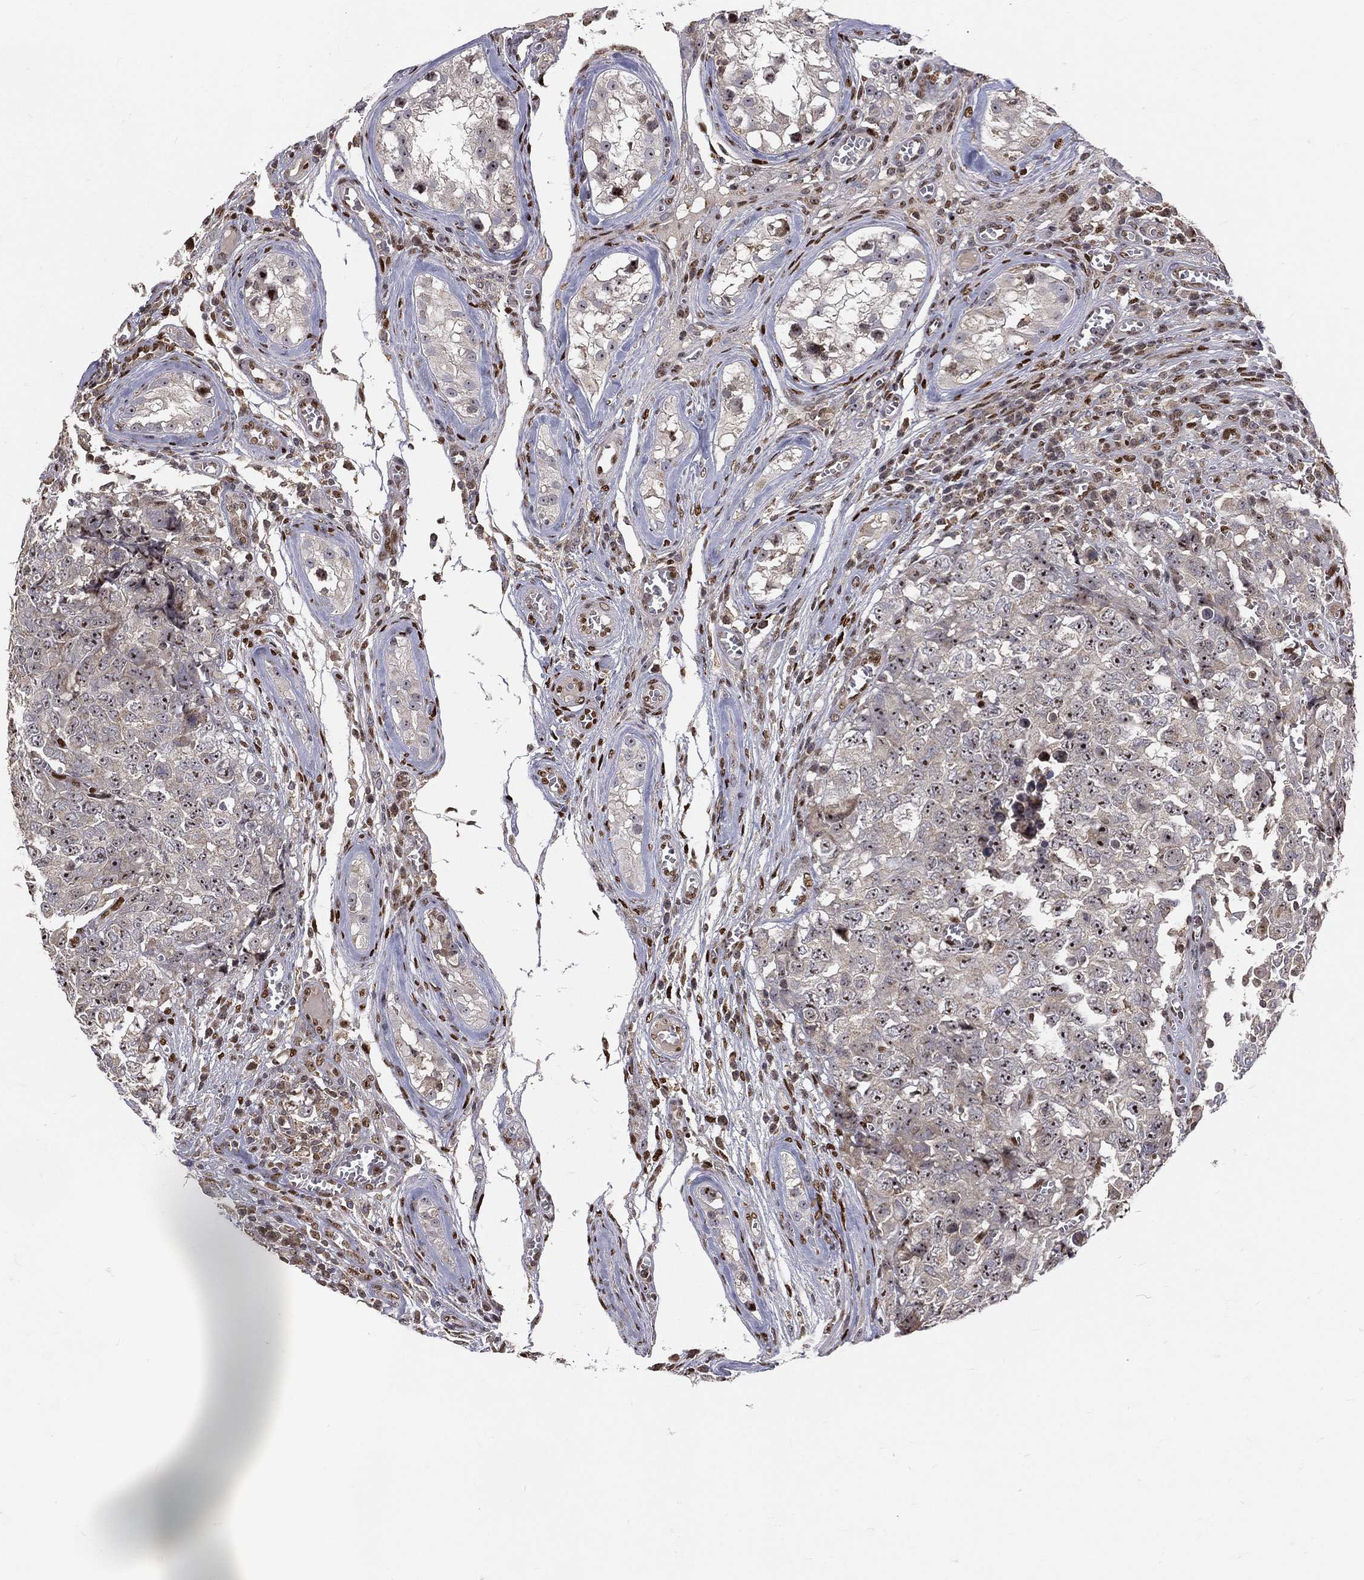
{"staining": {"intensity": "moderate", "quantity": "<25%", "location": "nuclear"}, "tissue": "testis cancer", "cell_type": "Tumor cells", "image_type": "cancer", "snomed": [{"axis": "morphology", "description": "Carcinoma, Embryonal, NOS"}, {"axis": "topography", "description": "Testis"}], "caption": "A brown stain highlights moderate nuclear staining of a protein in human testis cancer tumor cells.", "gene": "ZEB1", "patient": {"sex": "male", "age": 23}}